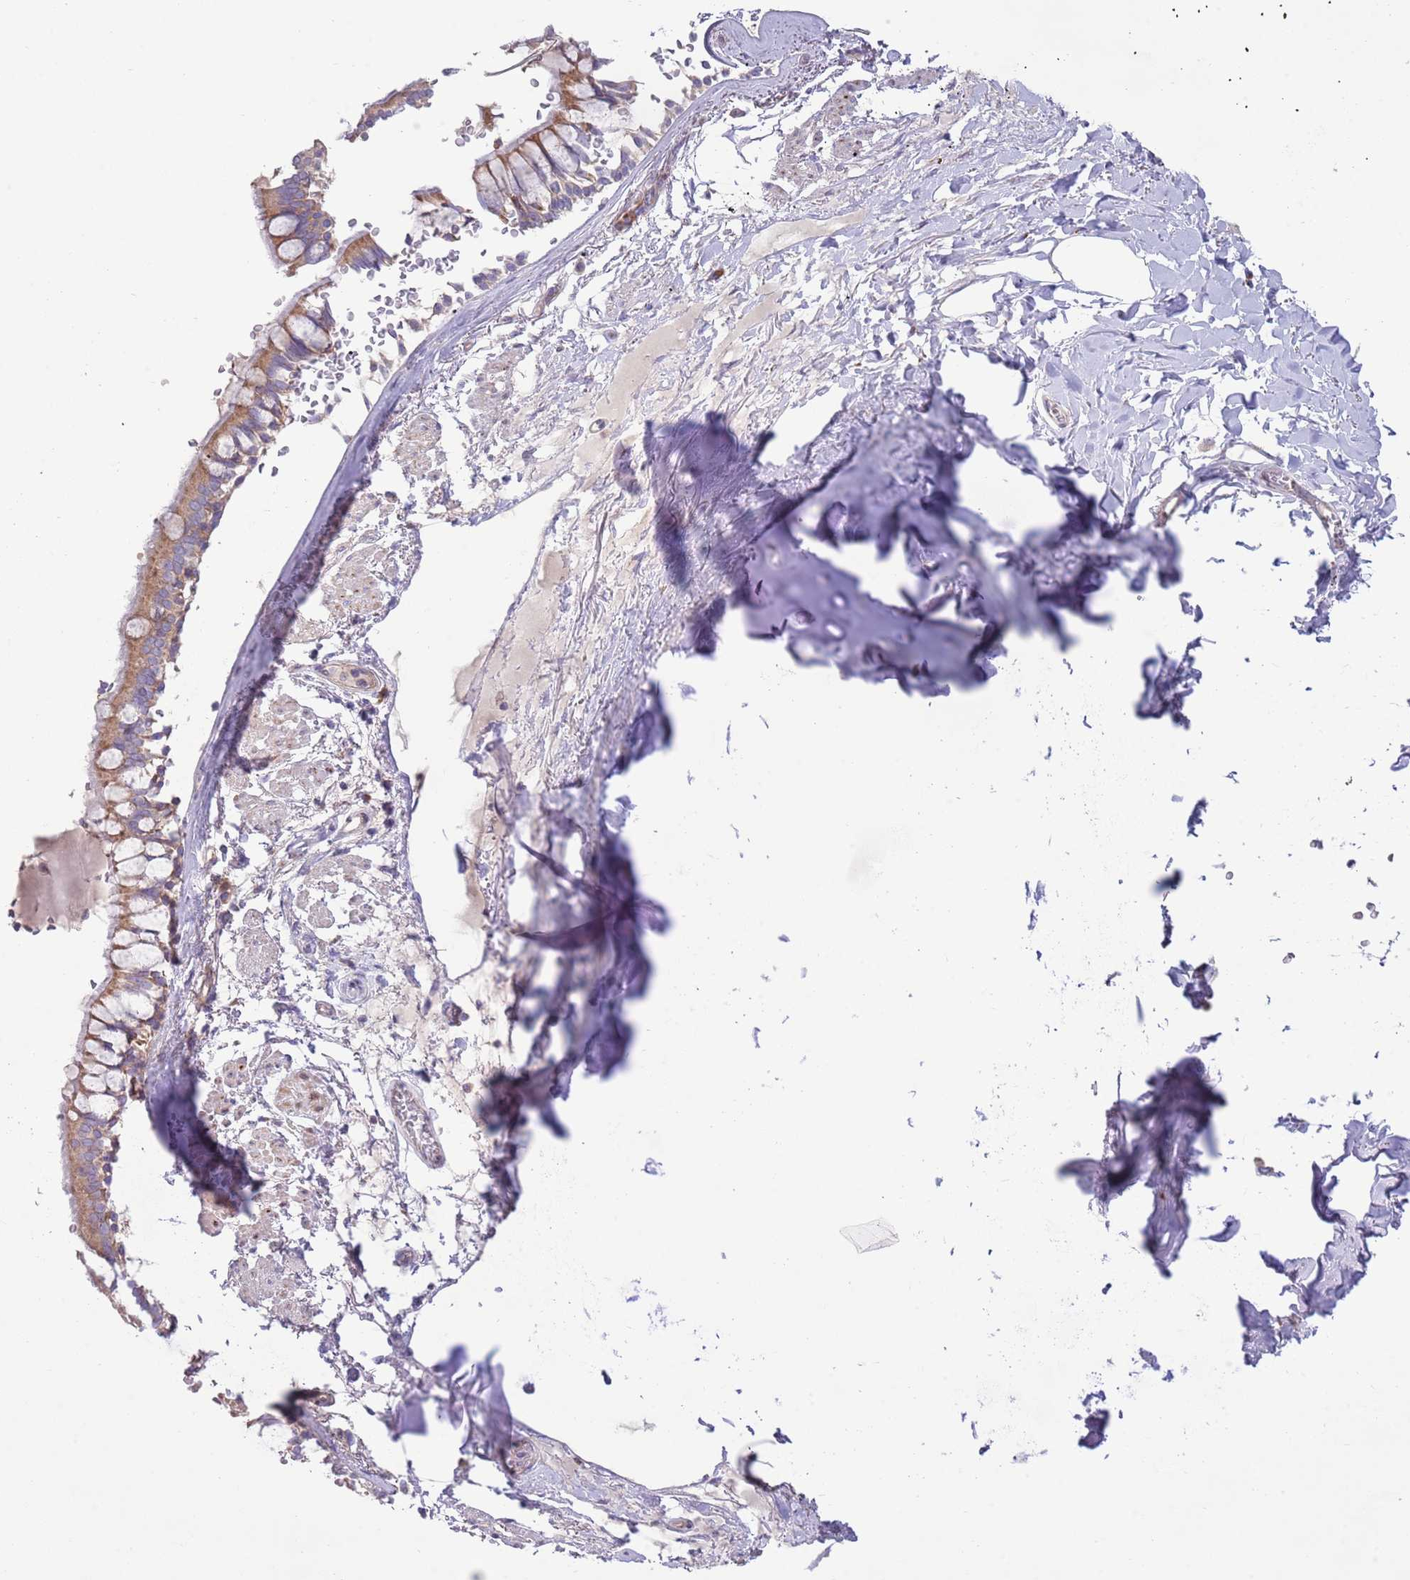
{"staining": {"intensity": "moderate", "quantity": ">75%", "location": "cytoplasmic/membranous"}, "tissue": "bronchus", "cell_type": "Respiratory epithelial cells", "image_type": "normal", "snomed": [{"axis": "morphology", "description": "Normal tissue, NOS"}, {"axis": "topography", "description": "Bronchus"}], "caption": "A photomicrograph of bronchus stained for a protein reveals moderate cytoplasmic/membranous brown staining in respiratory epithelial cells.", "gene": "TOMM5", "patient": {"sex": "male", "age": 70}}